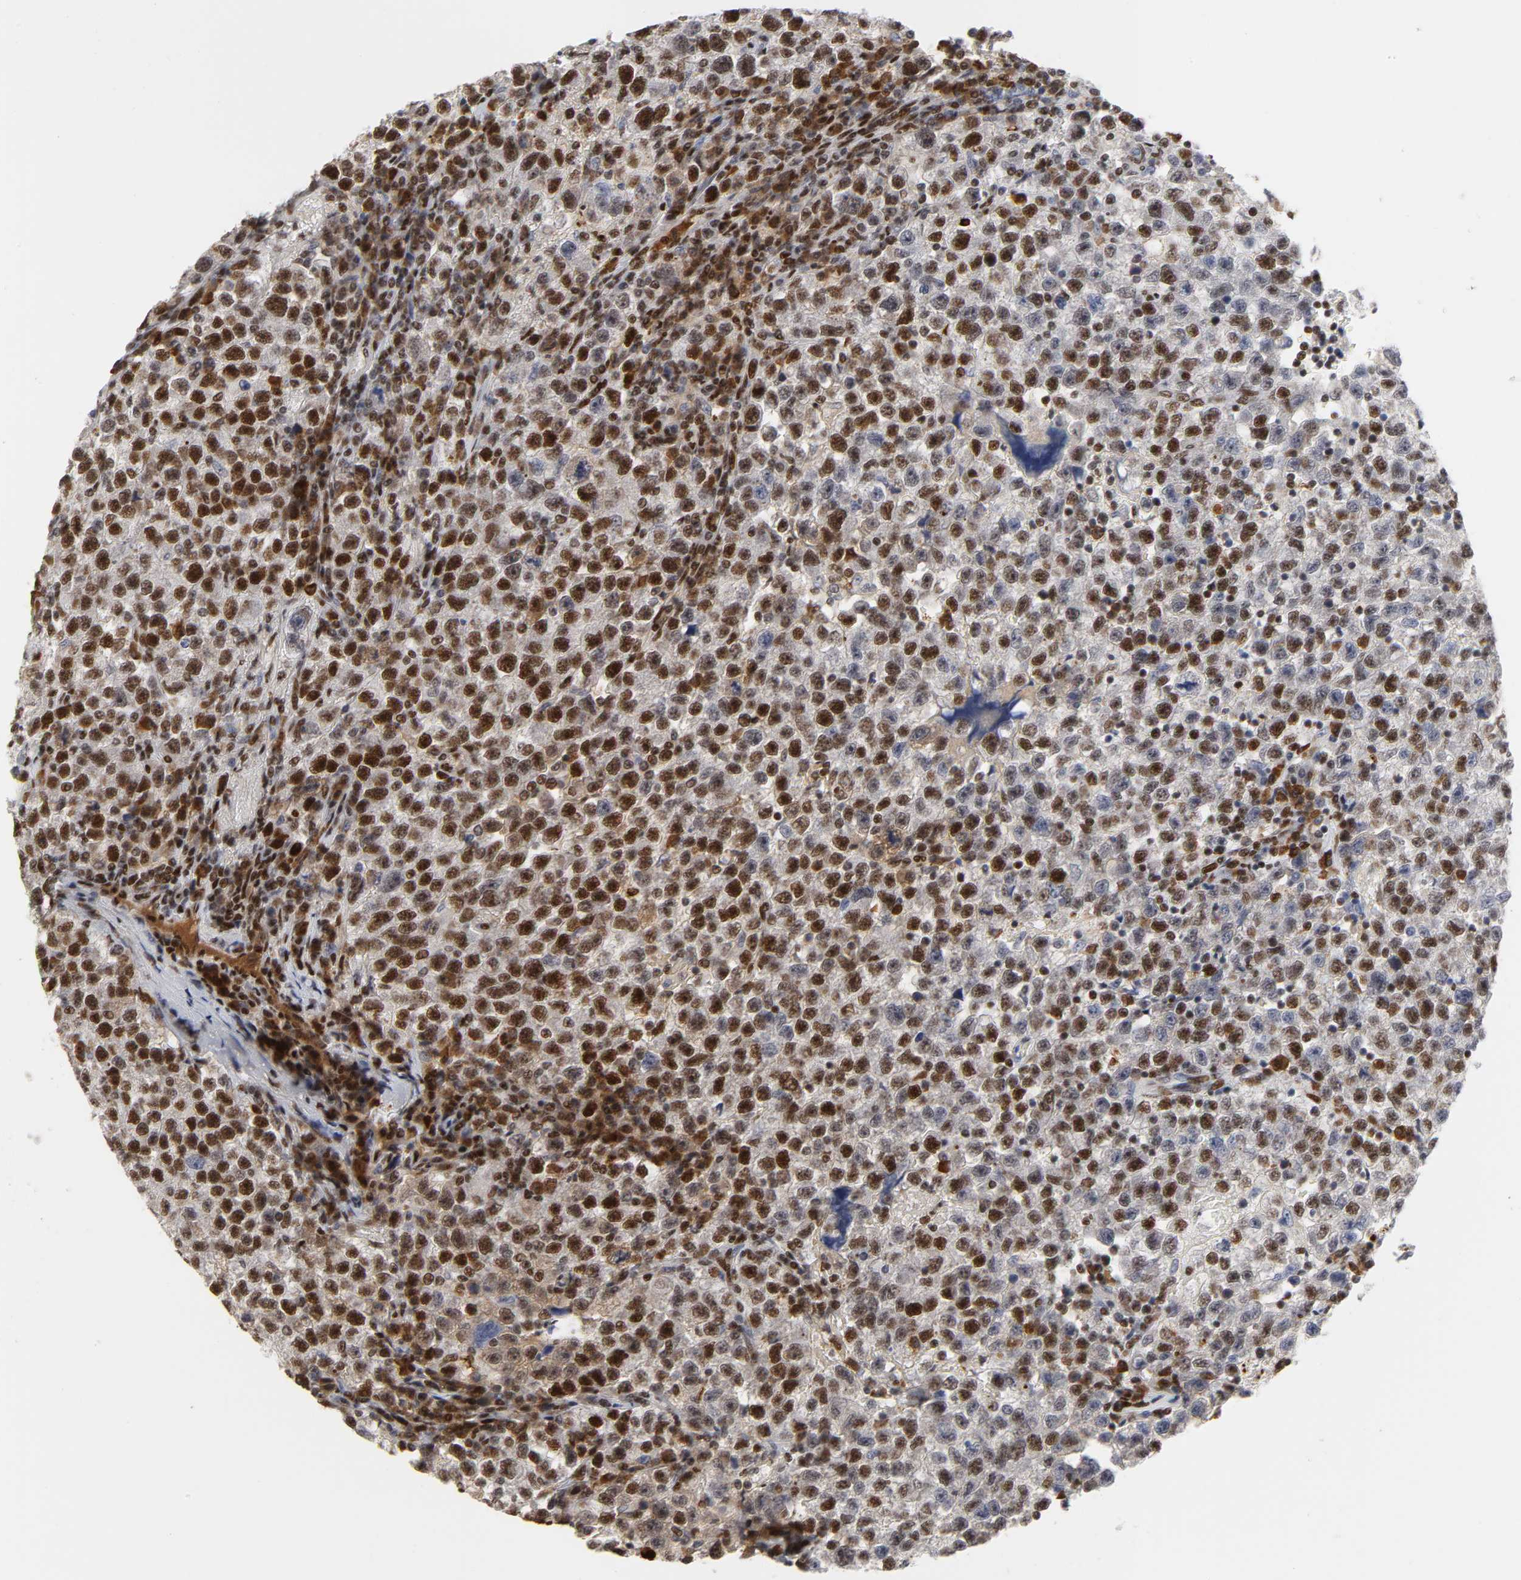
{"staining": {"intensity": "strong", "quantity": ">75%", "location": "nuclear"}, "tissue": "testis cancer", "cell_type": "Tumor cells", "image_type": "cancer", "snomed": [{"axis": "morphology", "description": "Seminoma, NOS"}, {"axis": "topography", "description": "Testis"}], "caption": "Testis seminoma tissue demonstrates strong nuclear staining in approximately >75% of tumor cells, visualized by immunohistochemistry. (Brightfield microscopy of DAB IHC at high magnification).", "gene": "CREBBP", "patient": {"sex": "male", "age": 22}}